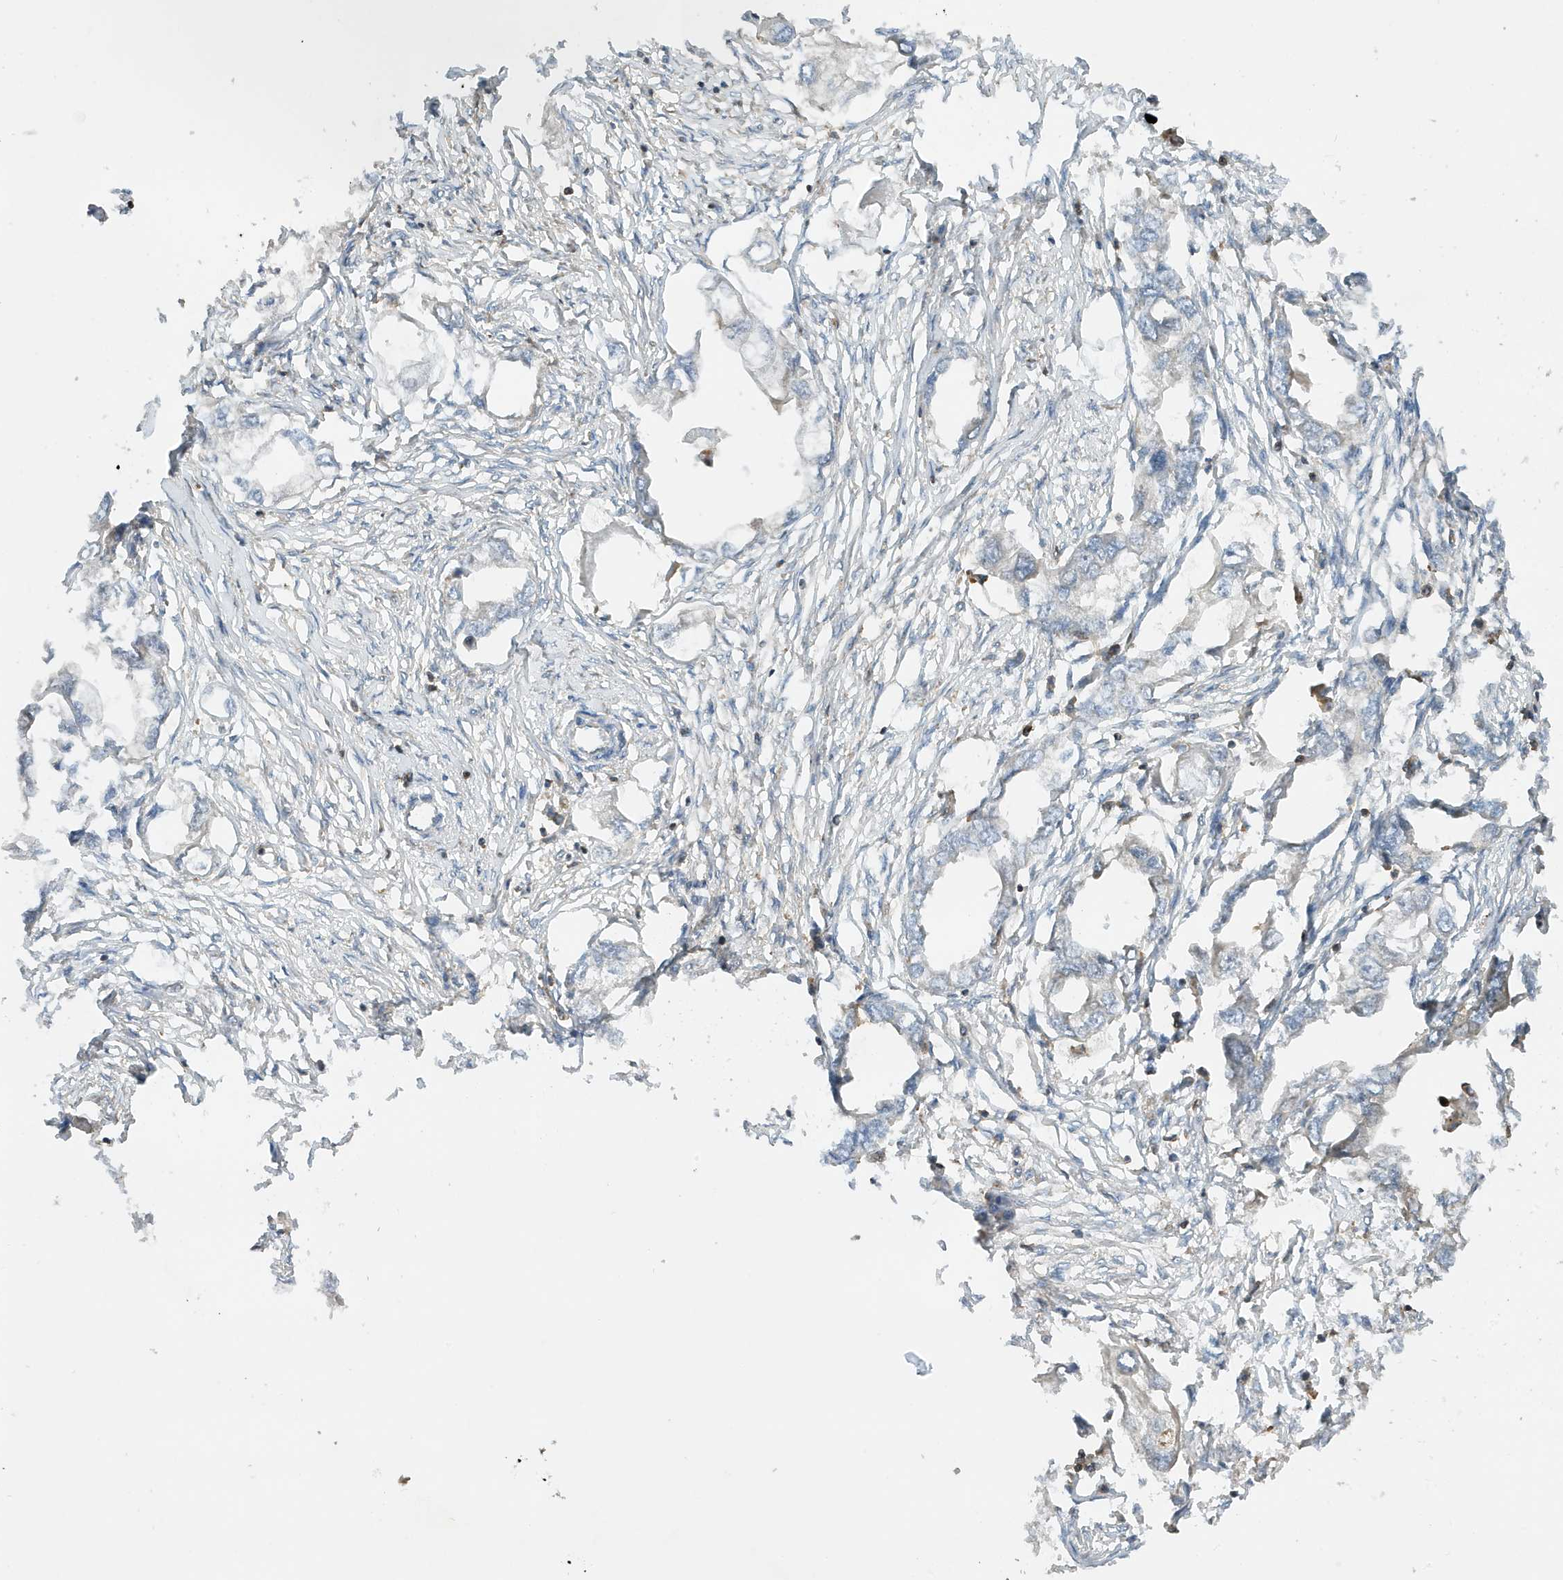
{"staining": {"intensity": "negative", "quantity": "none", "location": "none"}, "tissue": "endometrial cancer", "cell_type": "Tumor cells", "image_type": "cancer", "snomed": [{"axis": "morphology", "description": "Adenocarcinoma, NOS"}, {"axis": "morphology", "description": "Adenocarcinoma, metastatic, NOS"}, {"axis": "topography", "description": "Adipose tissue"}, {"axis": "topography", "description": "Endometrium"}], "caption": "Endometrial adenocarcinoma was stained to show a protein in brown. There is no significant staining in tumor cells. Nuclei are stained in blue.", "gene": "TATDN3", "patient": {"sex": "female", "age": 67}}